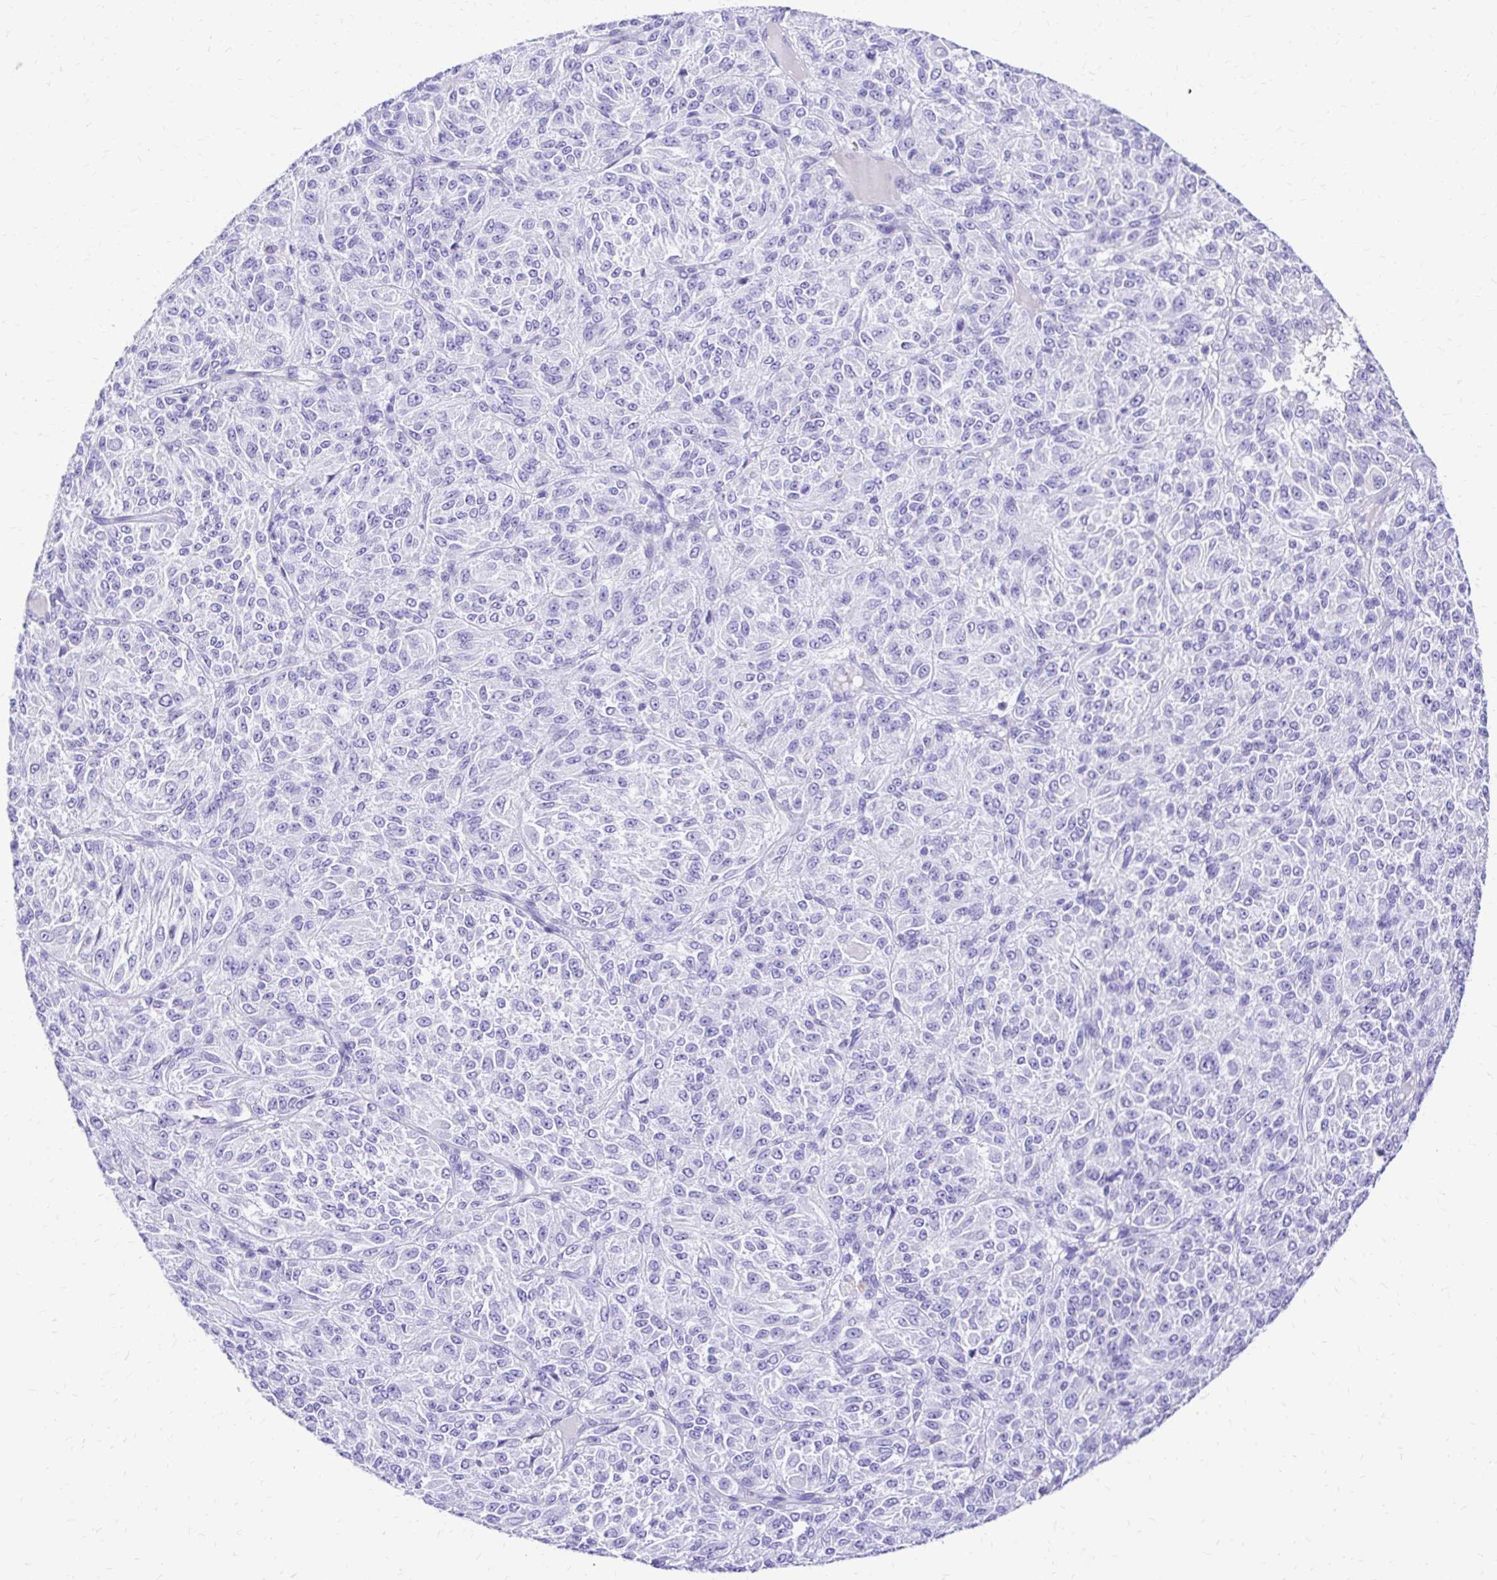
{"staining": {"intensity": "negative", "quantity": "none", "location": "none"}, "tissue": "melanoma", "cell_type": "Tumor cells", "image_type": "cancer", "snomed": [{"axis": "morphology", "description": "Malignant melanoma, Metastatic site"}, {"axis": "topography", "description": "Brain"}], "caption": "Melanoma was stained to show a protein in brown. There is no significant expression in tumor cells.", "gene": "S100G", "patient": {"sex": "female", "age": 56}}